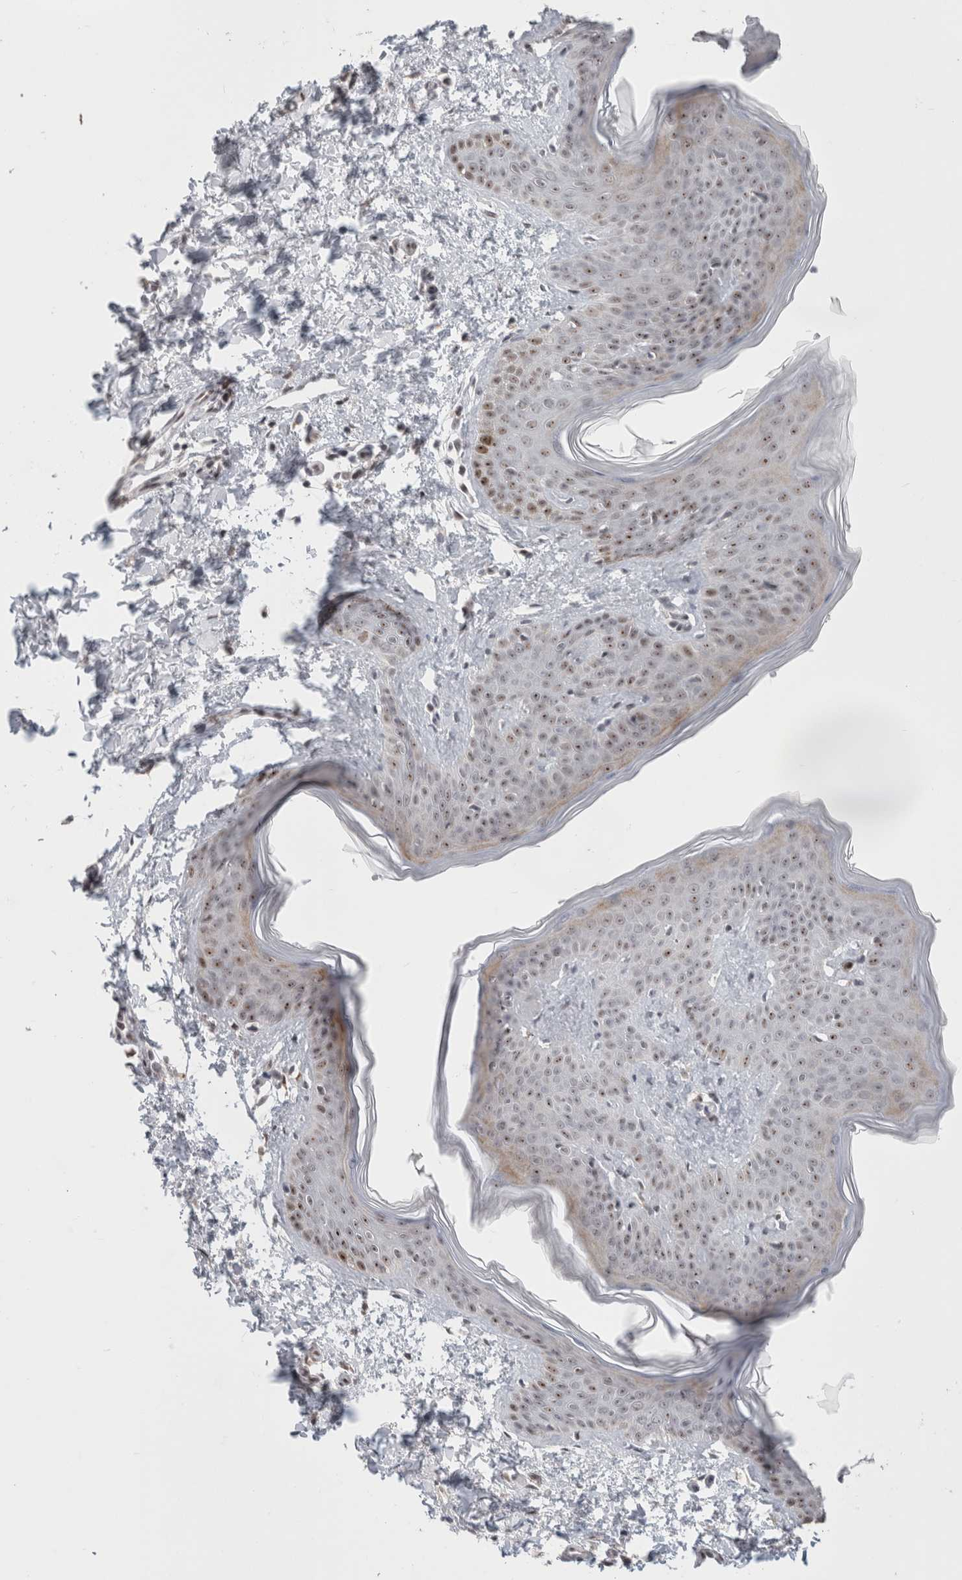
{"staining": {"intensity": "weak", "quantity": ">75%", "location": "nuclear"}, "tissue": "skin", "cell_type": "Fibroblasts", "image_type": "normal", "snomed": [{"axis": "morphology", "description": "Normal tissue, NOS"}, {"axis": "topography", "description": "Skin"}], "caption": "About >75% of fibroblasts in benign human skin reveal weak nuclear protein expression as visualized by brown immunohistochemical staining.", "gene": "SENP6", "patient": {"sex": "female", "age": 17}}